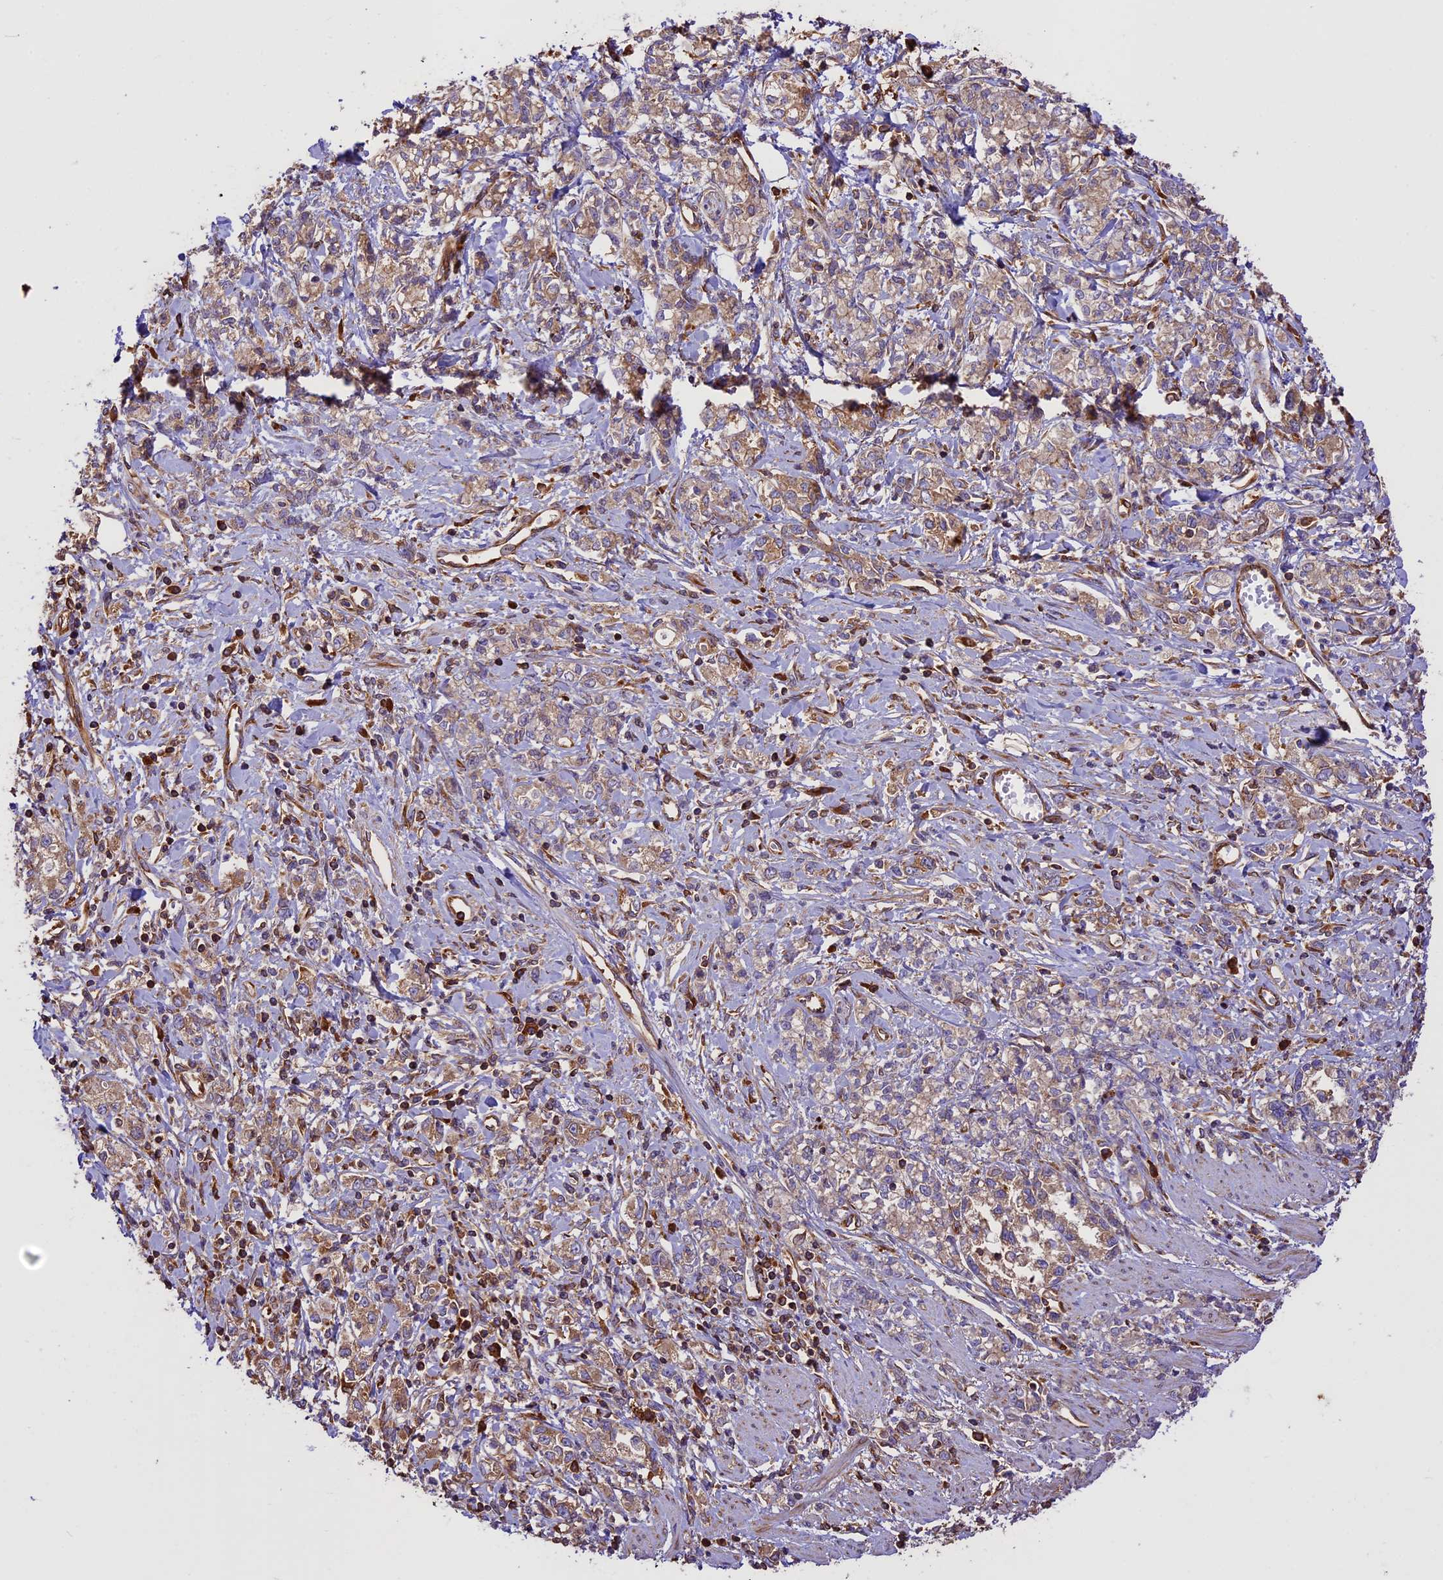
{"staining": {"intensity": "moderate", "quantity": ">75%", "location": "cytoplasmic/membranous"}, "tissue": "stomach cancer", "cell_type": "Tumor cells", "image_type": "cancer", "snomed": [{"axis": "morphology", "description": "Adenocarcinoma, NOS"}, {"axis": "topography", "description": "Stomach"}], "caption": "An immunohistochemistry (IHC) photomicrograph of neoplastic tissue is shown. Protein staining in brown labels moderate cytoplasmic/membranous positivity in stomach cancer within tumor cells.", "gene": "KARS1", "patient": {"sex": "female", "age": 76}}